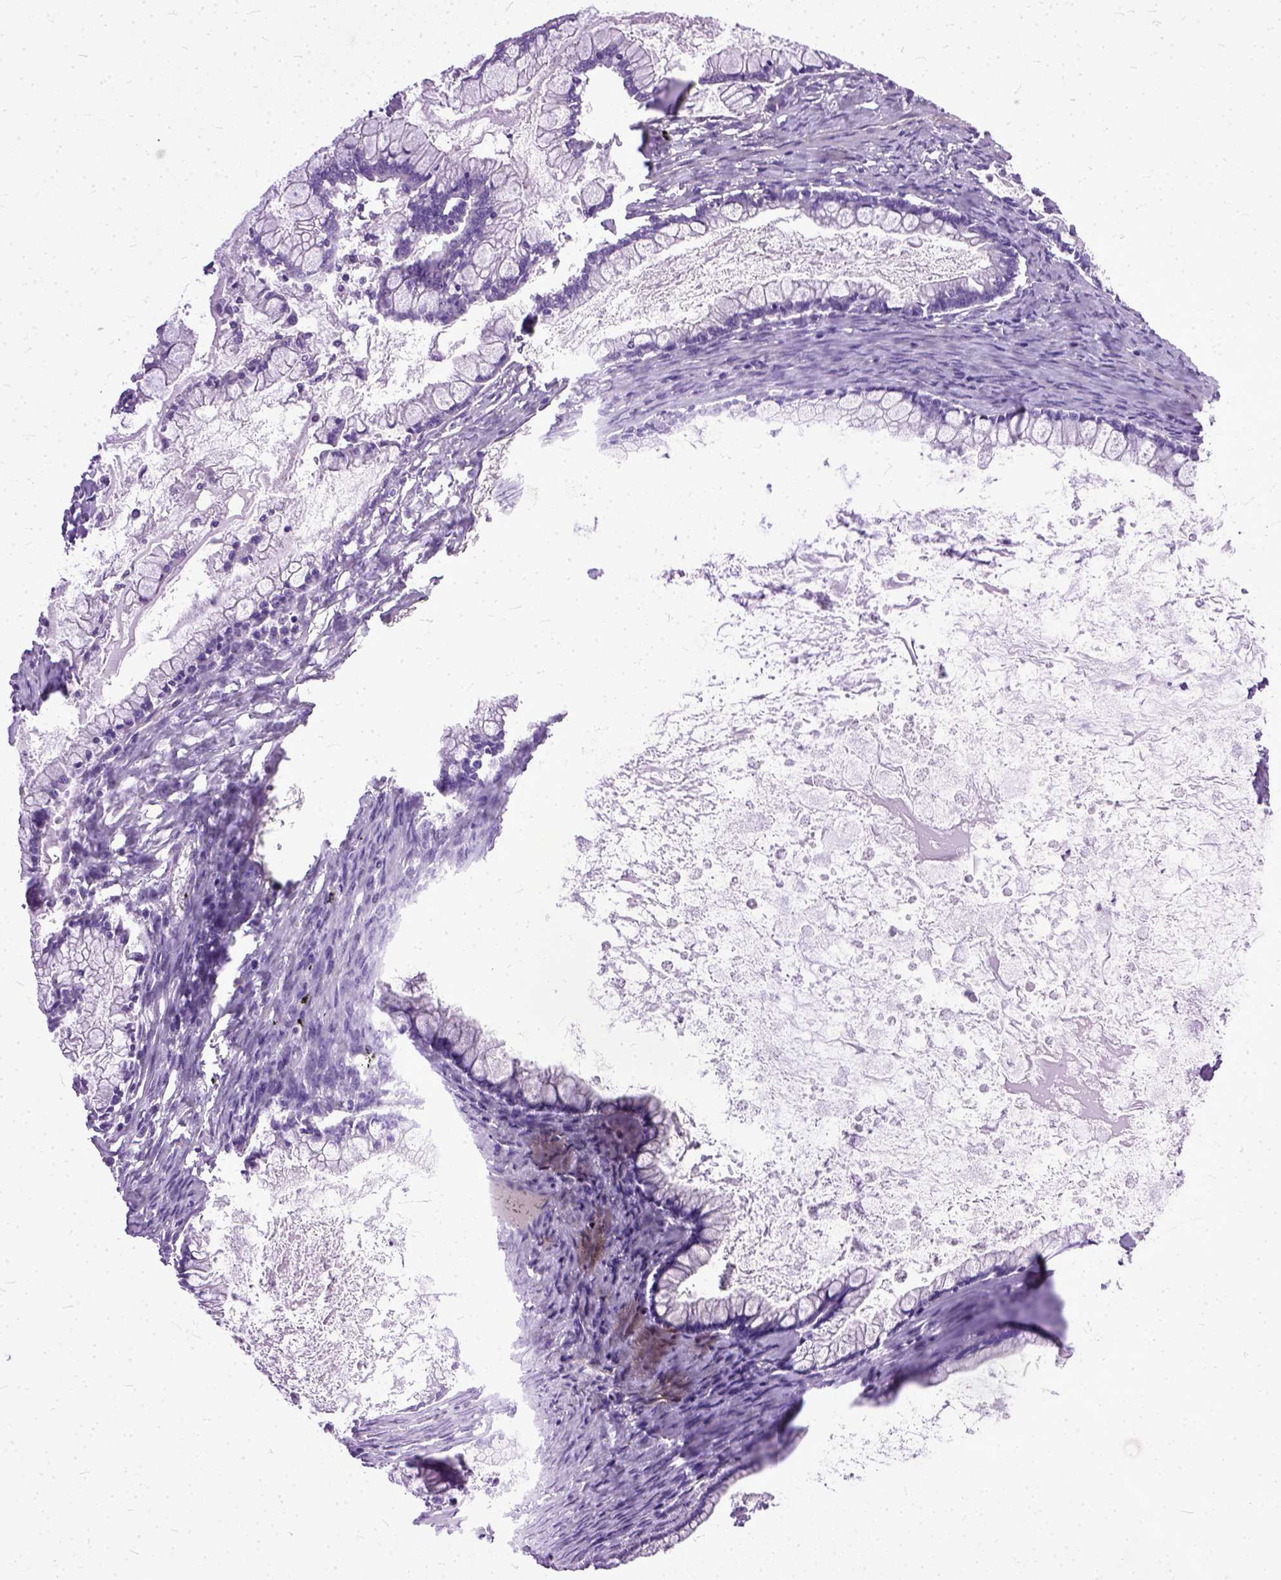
{"staining": {"intensity": "negative", "quantity": "none", "location": "none"}, "tissue": "ovarian cancer", "cell_type": "Tumor cells", "image_type": "cancer", "snomed": [{"axis": "morphology", "description": "Cystadenocarcinoma, mucinous, NOS"}, {"axis": "topography", "description": "Ovary"}], "caption": "The photomicrograph reveals no staining of tumor cells in mucinous cystadenocarcinoma (ovarian).", "gene": "TCEAL7", "patient": {"sex": "female", "age": 67}}